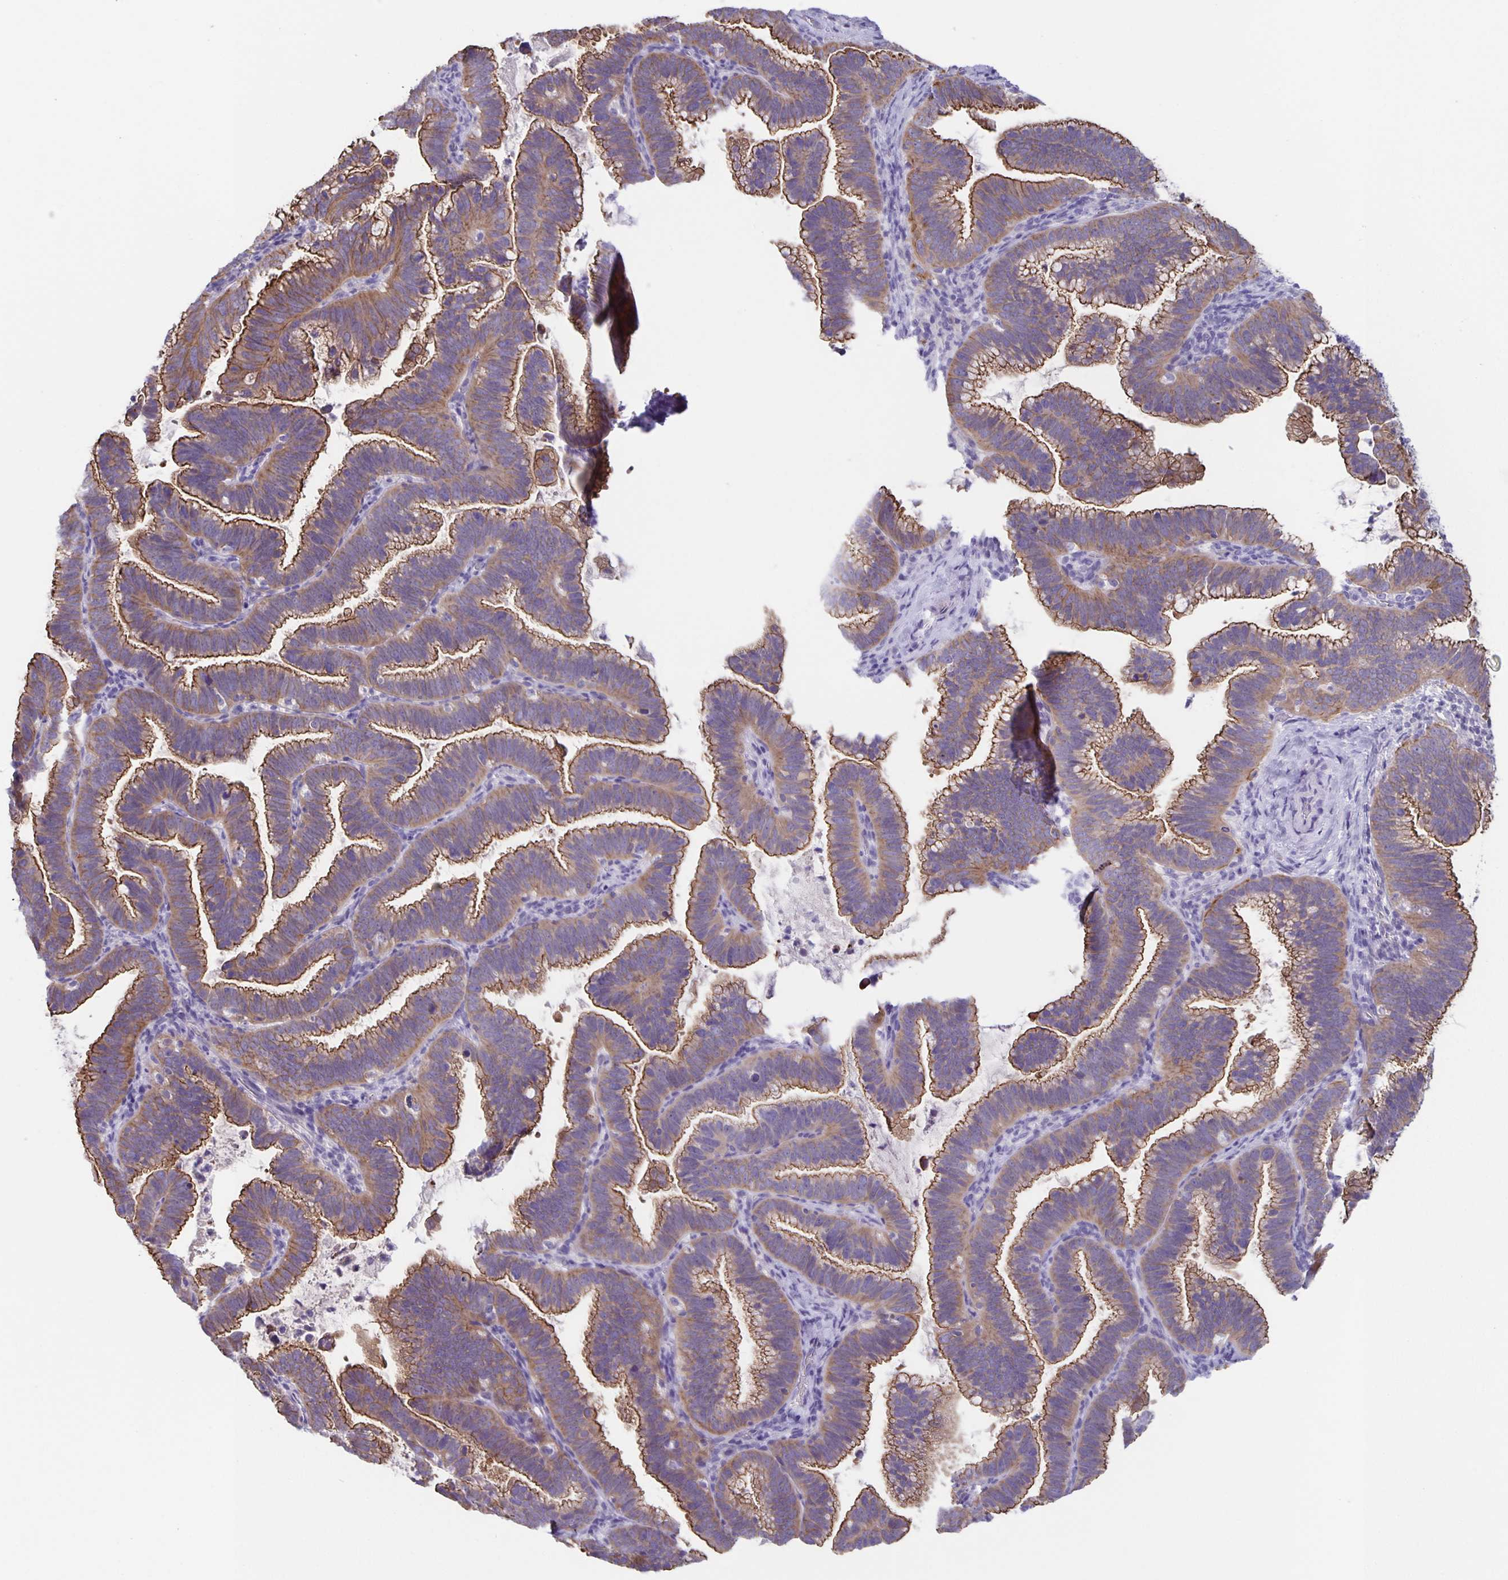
{"staining": {"intensity": "moderate", "quantity": ">75%", "location": "cytoplasmic/membranous"}, "tissue": "cervical cancer", "cell_type": "Tumor cells", "image_type": "cancer", "snomed": [{"axis": "morphology", "description": "Adenocarcinoma, NOS"}, {"axis": "topography", "description": "Cervix"}], "caption": "Cervical adenocarcinoma stained with IHC reveals moderate cytoplasmic/membranous staining in about >75% of tumor cells.", "gene": "PTPN3", "patient": {"sex": "female", "age": 61}}